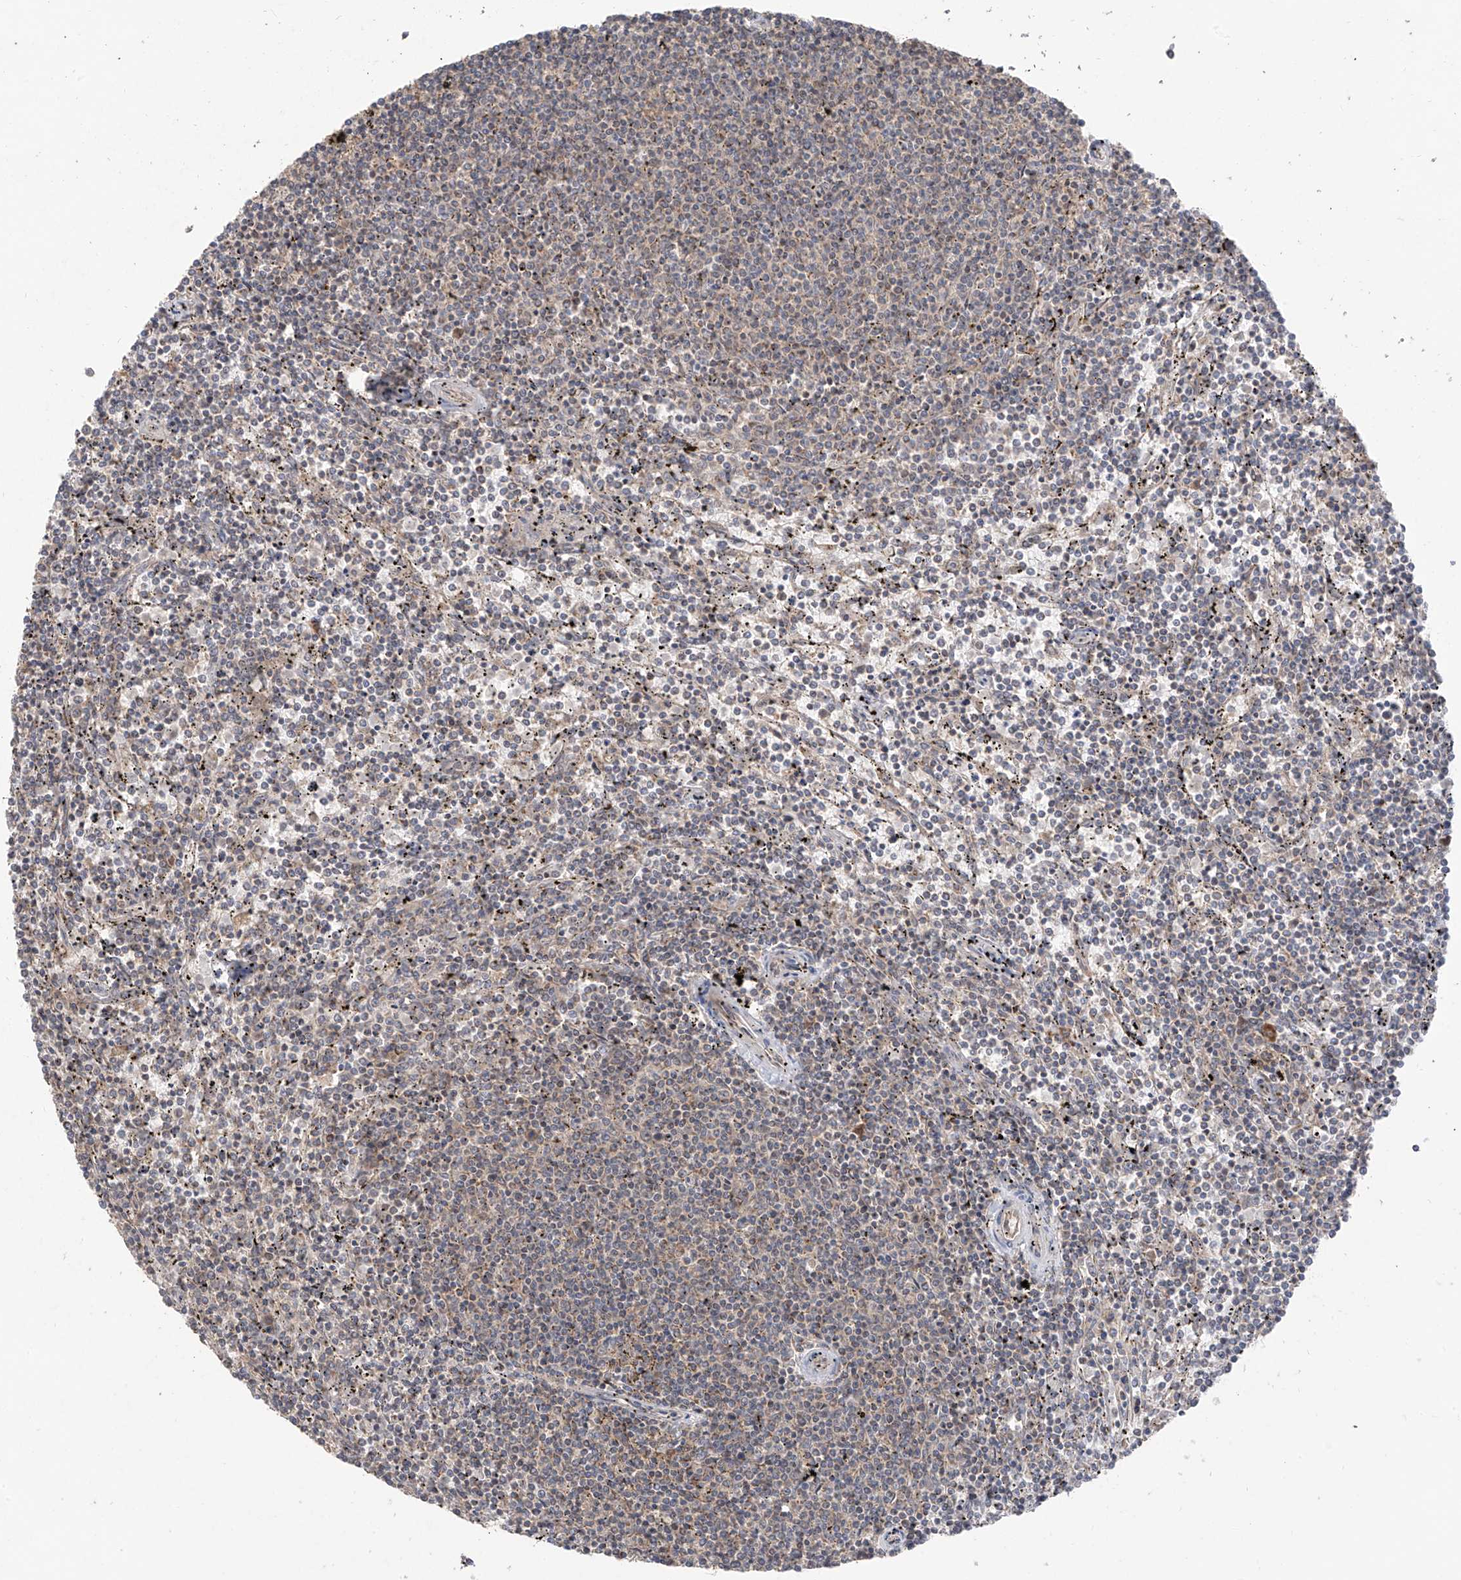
{"staining": {"intensity": "negative", "quantity": "none", "location": "none"}, "tissue": "lymphoma", "cell_type": "Tumor cells", "image_type": "cancer", "snomed": [{"axis": "morphology", "description": "Malignant lymphoma, non-Hodgkin's type, Low grade"}, {"axis": "topography", "description": "Spleen"}], "caption": "IHC histopathology image of human lymphoma stained for a protein (brown), which shows no positivity in tumor cells. (DAB immunohistochemistry visualized using brightfield microscopy, high magnification).", "gene": "COLGALT2", "patient": {"sex": "female", "age": 50}}